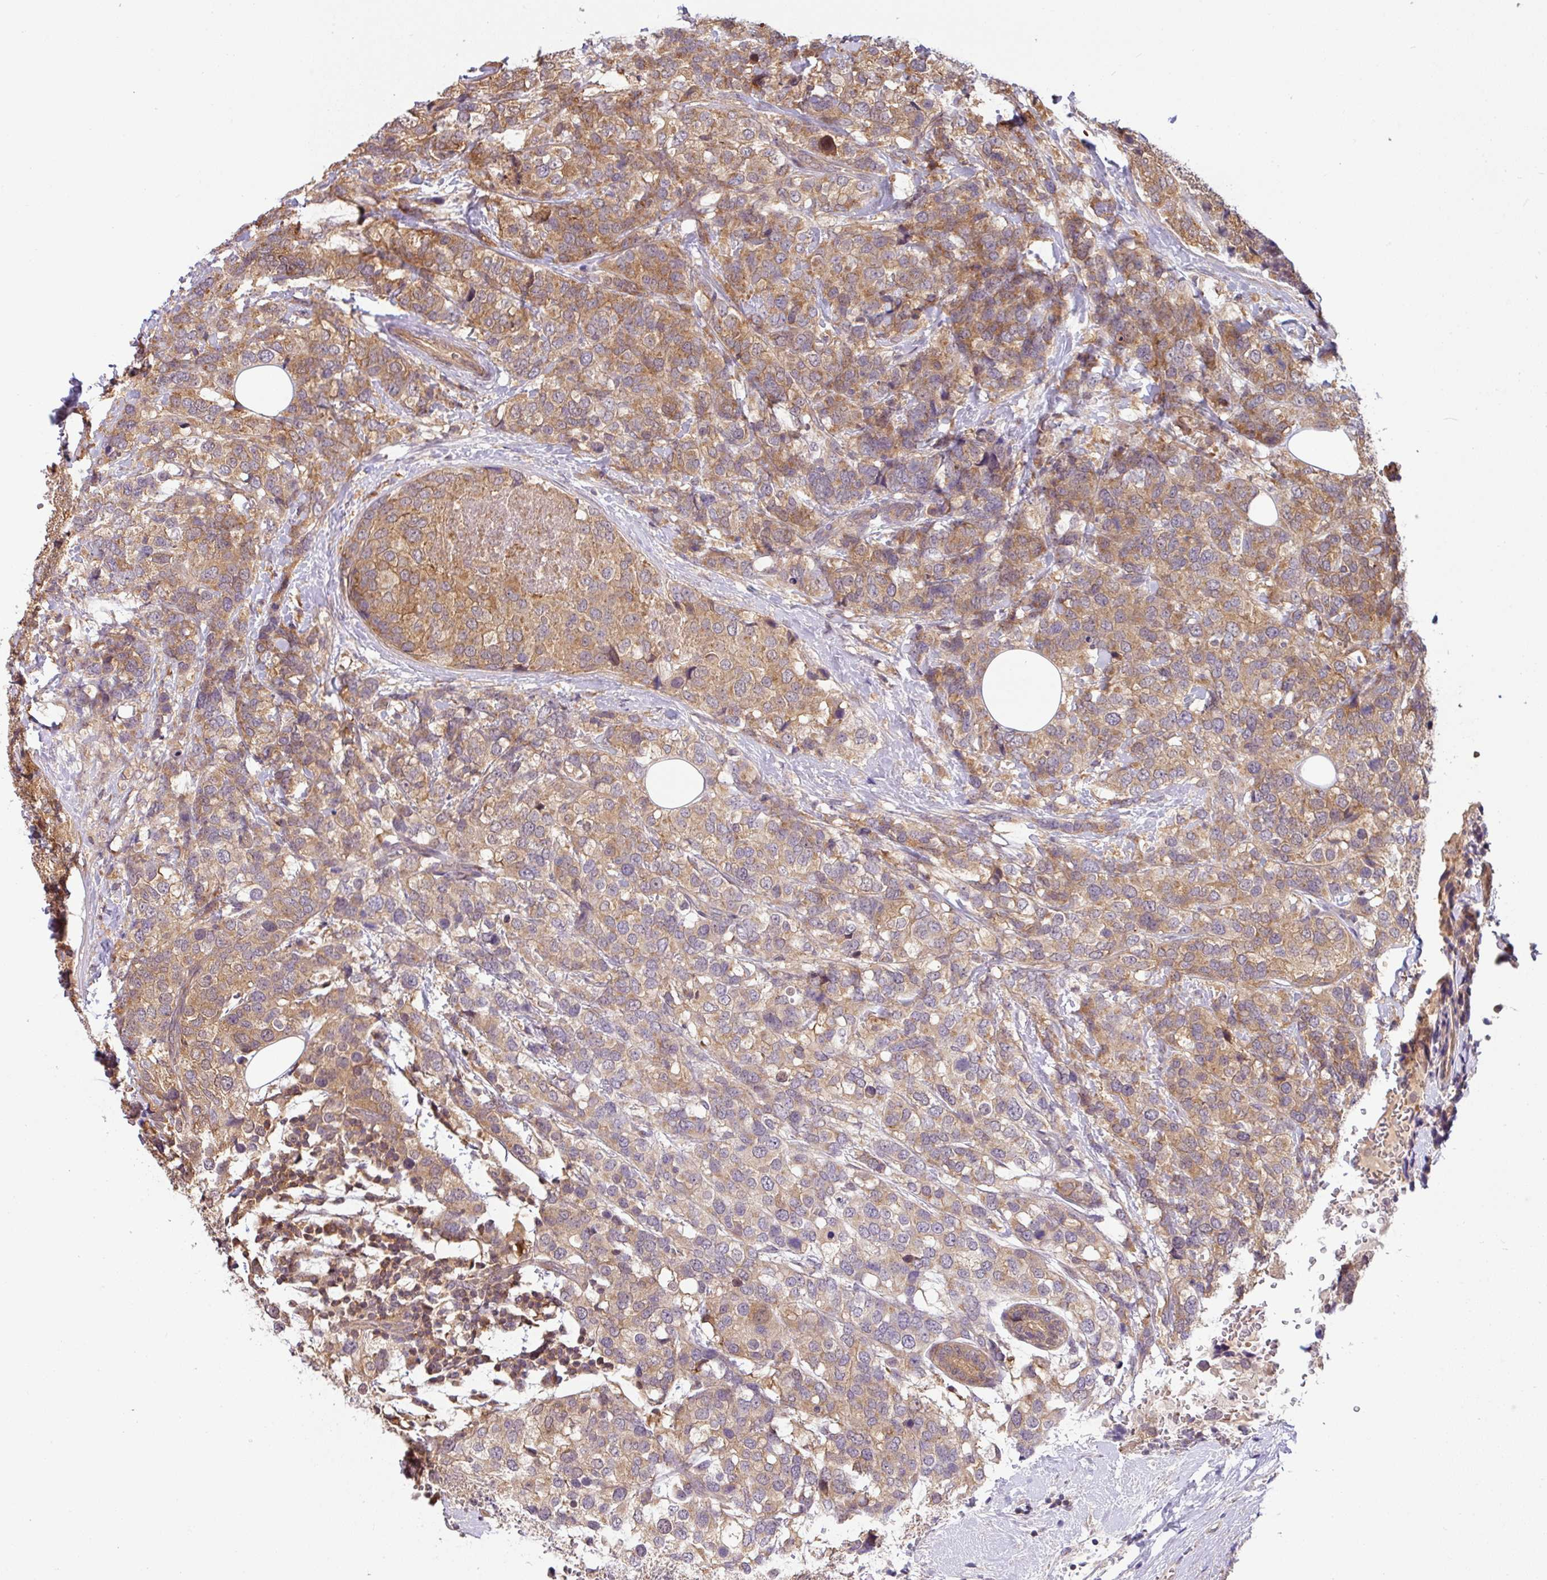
{"staining": {"intensity": "moderate", "quantity": "25%-75%", "location": "cytoplasmic/membranous"}, "tissue": "breast cancer", "cell_type": "Tumor cells", "image_type": "cancer", "snomed": [{"axis": "morphology", "description": "Lobular carcinoma"}, {"axis": "topography", "description": "Breast"}], "caption": "Brown immunohistochemical staining in breast cancer (lobular carcinoma) reveals moderate cytoplasmic/membranous staining in about 25%-75% of tumor cells. (Stains: DAB (3,3'-diaminobenzidine) in brown, nuclei in blue, Microscopy: brightfield microscopy at high magnification).", "gene": "SHB", "patient": {"sex": "female", "age": 59}}